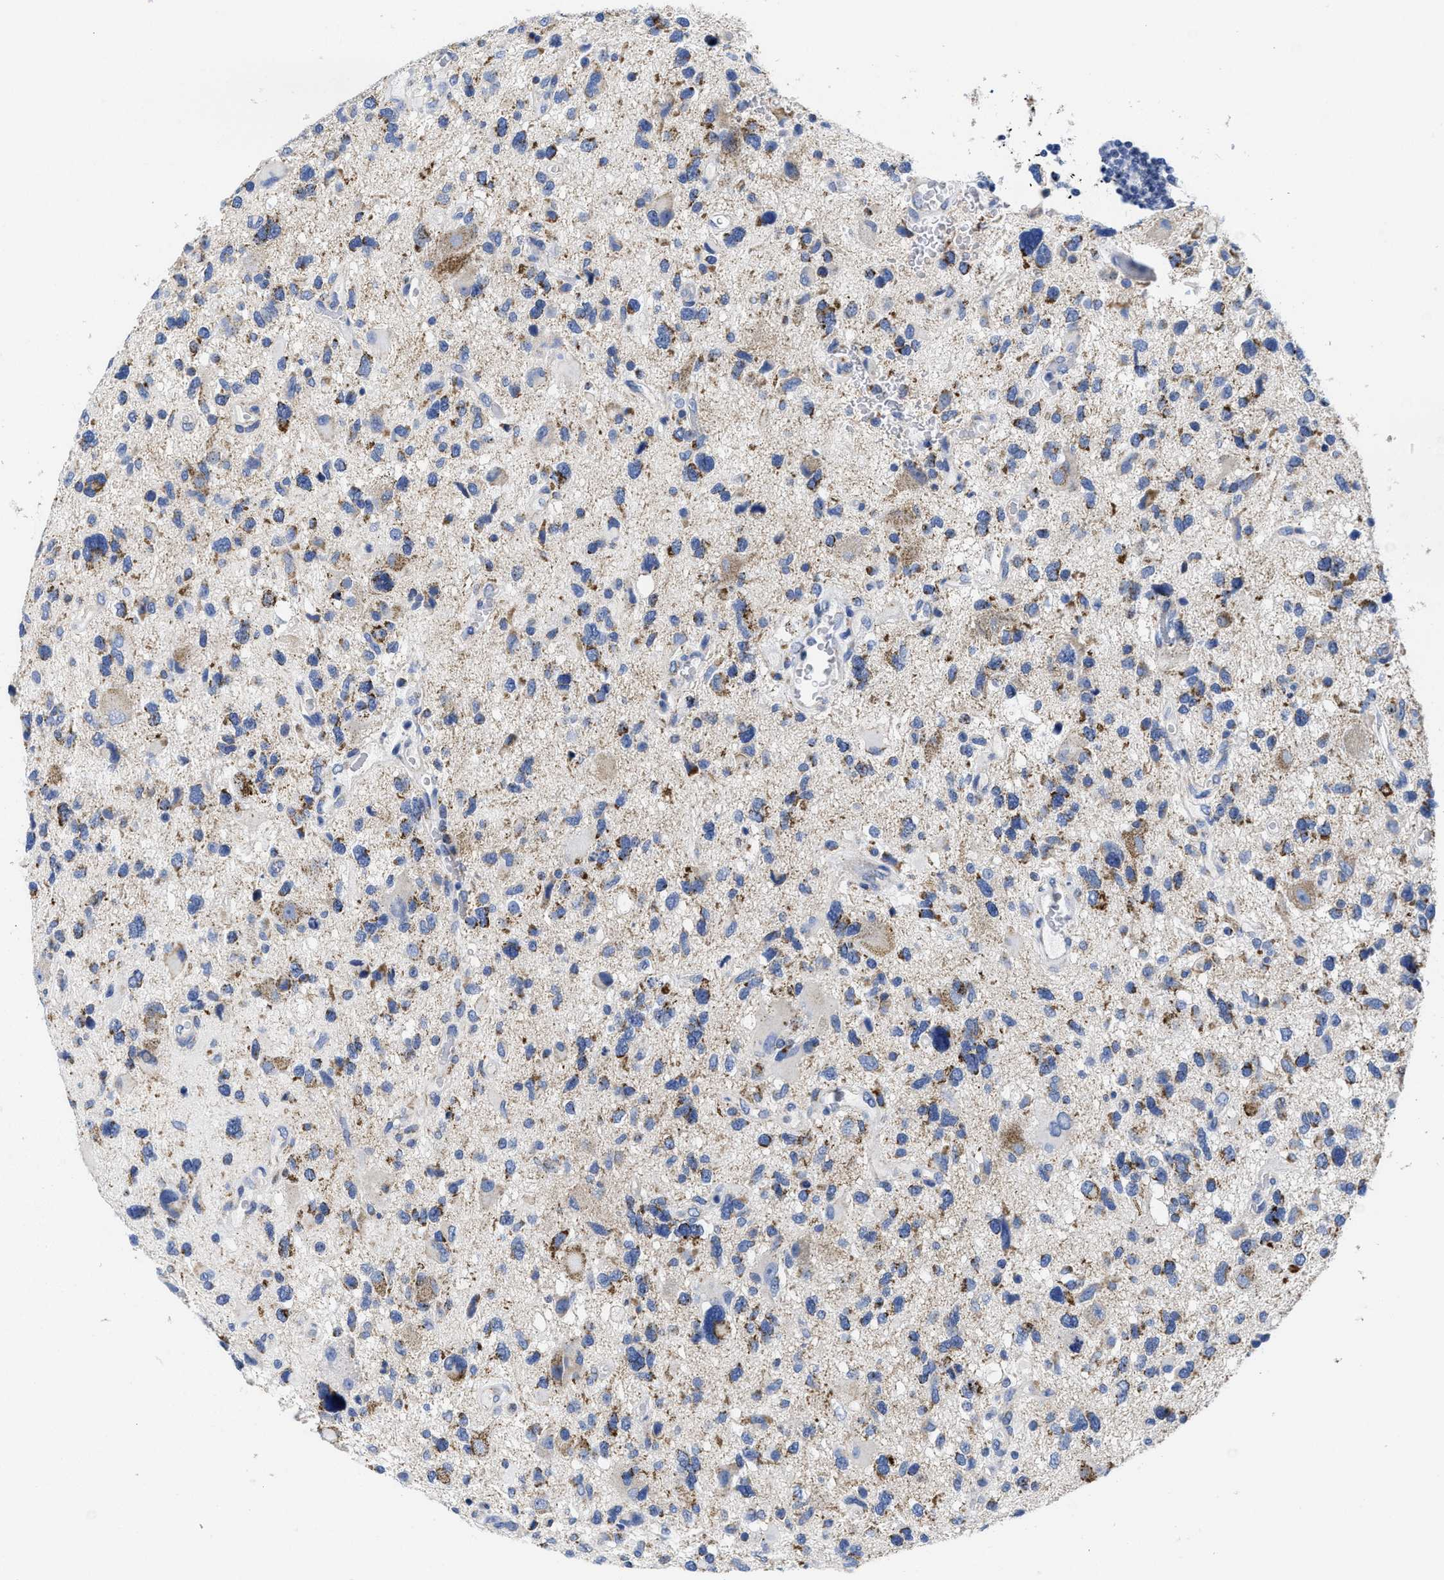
{"staining": {"intensity": "moderate", "quantity": "25%-75%", "location": "cytoplasmic/membranous"}, "tissue": "glioma", "cell_type": "Tumor cells", "image_type": "cancer", "snomed": [{"axis": "morphology", "description": "Glioma, malignant, High grade"}, {"axis": "topography", "description": "Brain"}], "caption": "A high-resolution photomicrograph shows immunohistochemistry (IHC) staining of glioma, which demonstrates moderate cytoplasmic/membranous staining in approximately 25%-75% of tumor cells. Ihc stains the protein of interest in brown and the nuclei are stained blue.", "gene": "TBRG4", "patient": {"sex": "male", "age": 33}}